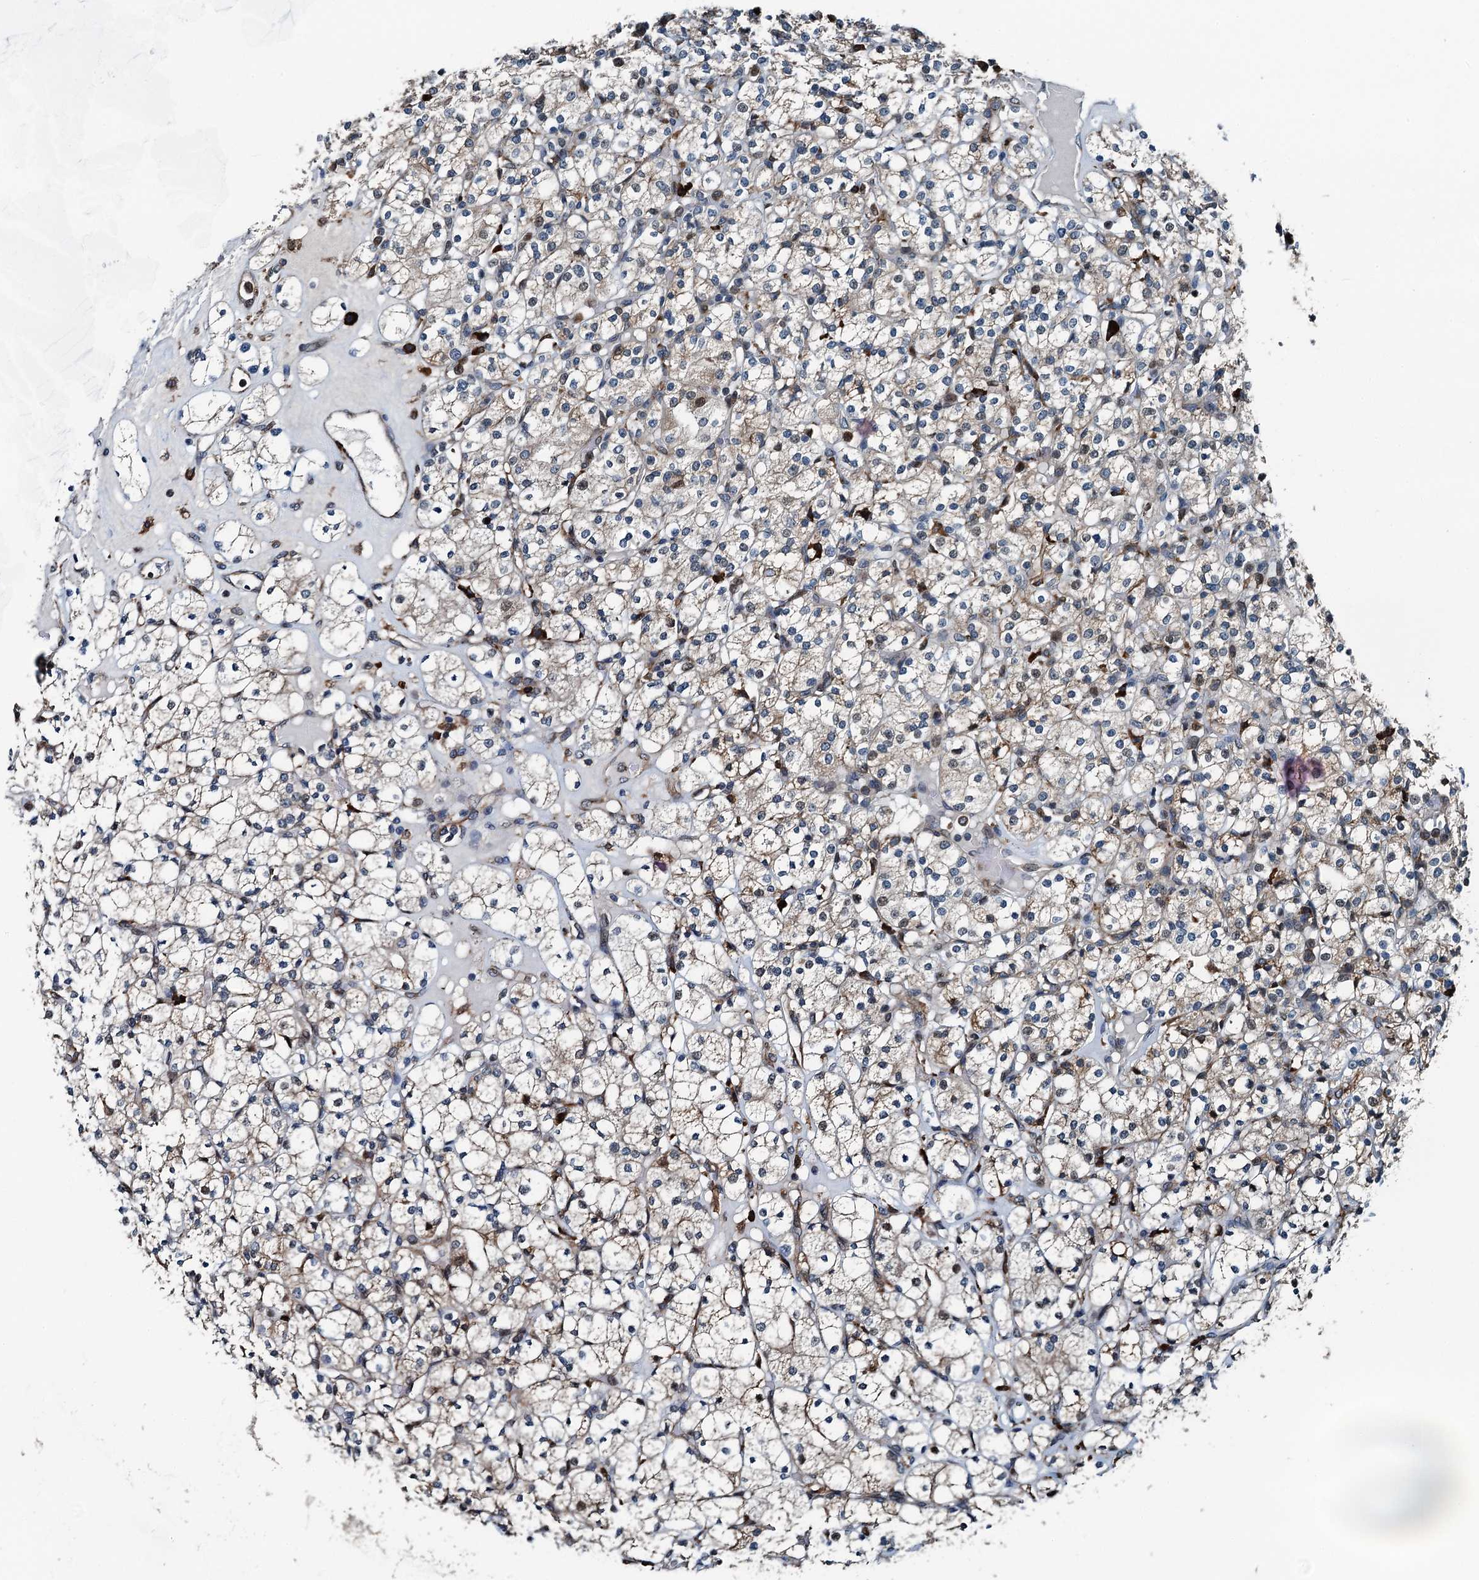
{"staining": {"intensity": "weak", "quantity": "25%-75%", "location": "cytoplasmic/membranous"}, "tissue": "renal cancer", "cell_type": "Tumor cells", "image_type": "cancer", "snomed": [{"axis": "morphology", "description": "Adenocarcinoma, NOS"}, {"axis": "topography", "description": "Kidney"}], "caption": "Immunohistochemical staining of adenocarcinoma (renal) reveals low levels of weak cytoplasmic/membranous positivity in approximately 25%-75% of tumor cells. (Stains: DAB (3,3'-diaminobenzidine) in brown, nuclei in blue, Microscopy: brightfield microscopy at high magnification).", "gene": "TAMALIN", "patient": {"sex": "male", "age": 77}}